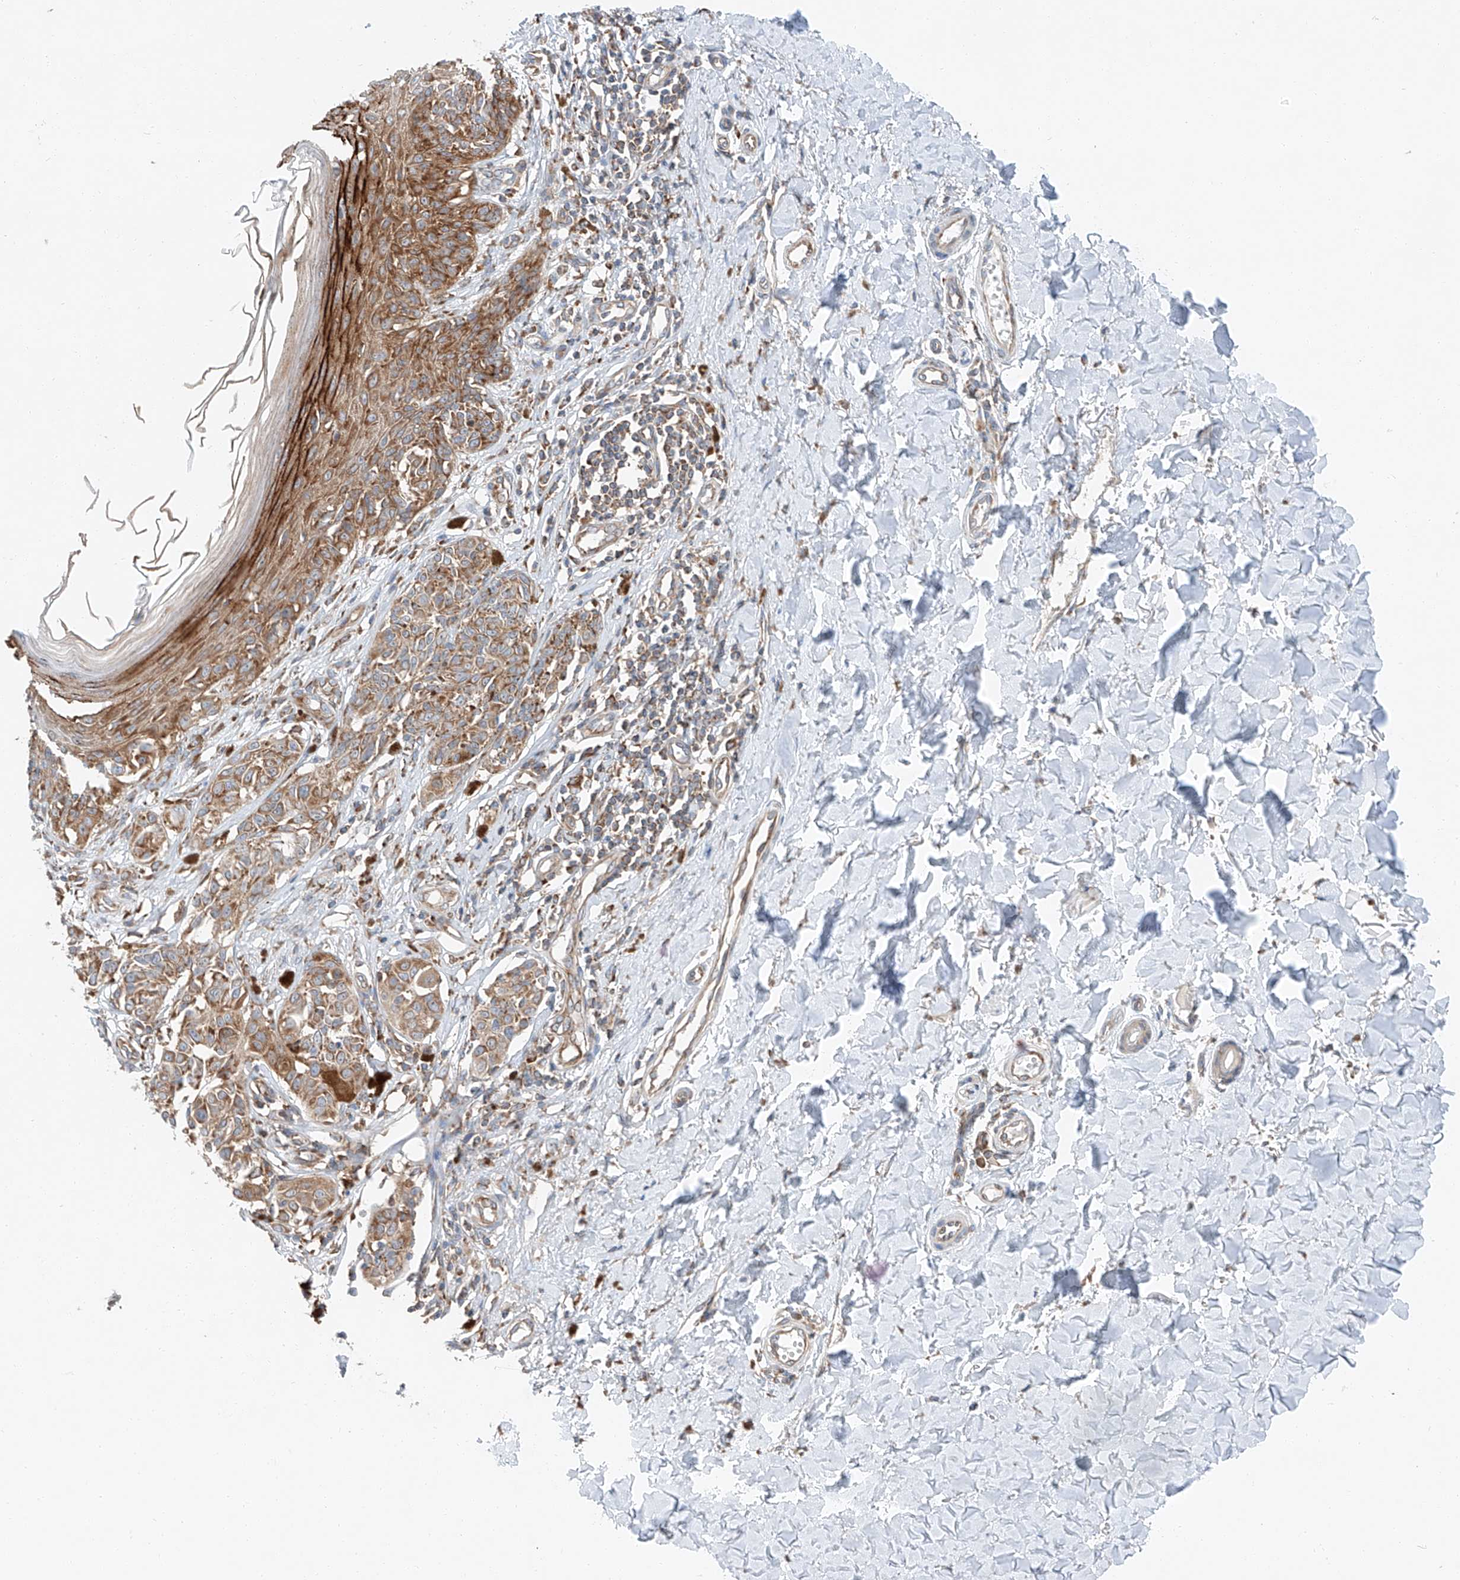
{"staining": {"intensity": "moderate", "quantity": ">75%", "location": "cytoplasmic/membranous"}, "tissue": "melanoma", "cell_type": "Tumor cells", "image_type": "cancer", "snomed": [{"axis": "morphology", "description": "Malignant melanoma, NOS"}, {"axis": "topography", "description": "Skin"}], "caption": "A high-resolution micrograph shows IHC staining of malignant melanoma, which exhibits moderate cytoplasmic/membranous expression in about >75% of tumor cells.", "gene": "ZC3H15", "patient": {"sex": "male", "age": 53}}